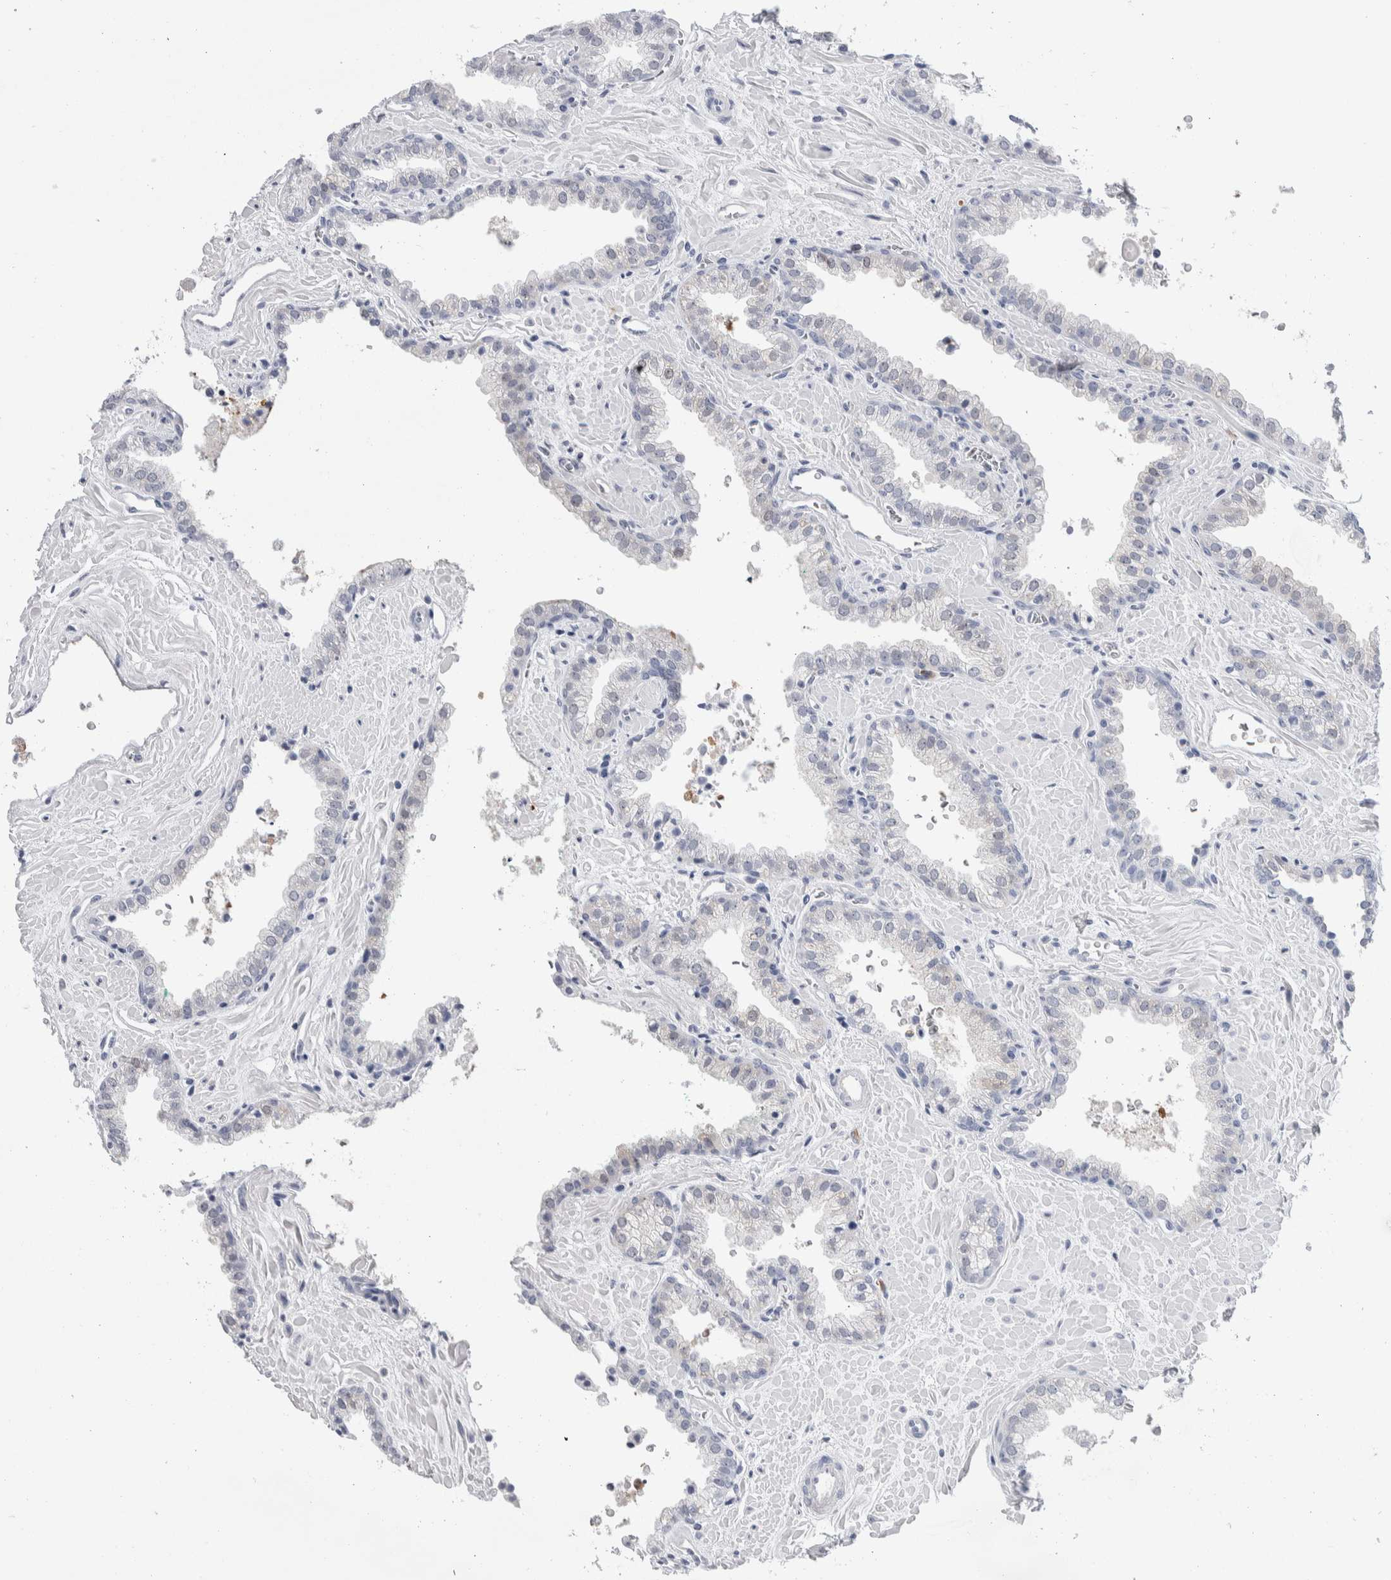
{"staining": {"intensity": "negative", "quantity": "none", "location": "none"}, "tissue": "prostate cancer", "cell_type": "Tumor cells", "image_type": "cancer", "snomed": [{"axis": "morphology", "description": "Adenocarcinoma, Low grade"}, {"axis": "topography", "description": "Prostate"}], "caption": "An IHC micrograph of low-grade adenocarcinoma (prostate) is shown. There is no staining in tumor cells of low-grade adenocarcinoma (prostate).", "gene": "LURAP1L", "patient": {"sex": "male", "age": 71}}